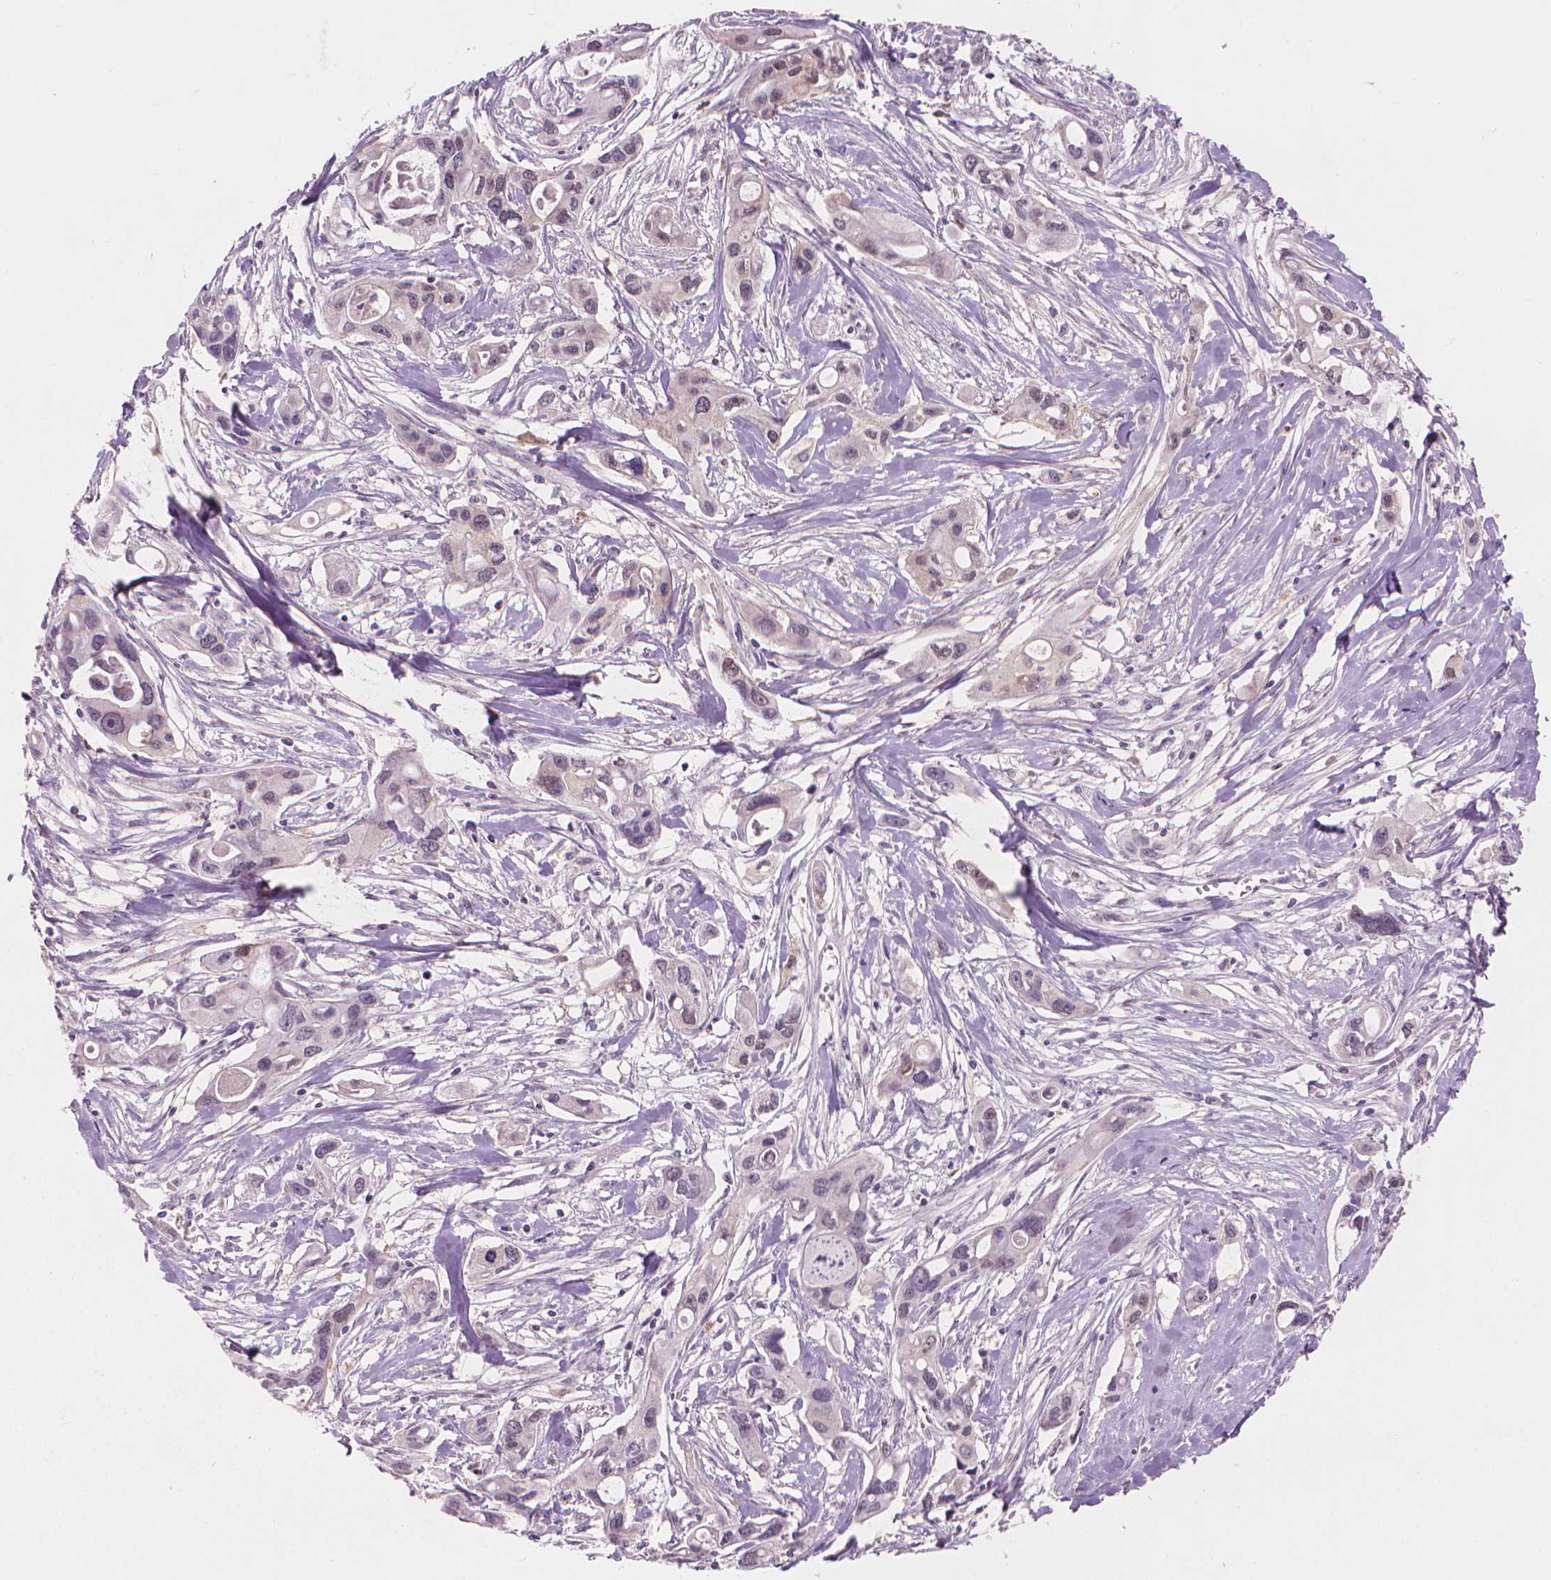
{"staining": {"intensity": "negative", "quantity": "none", "location": "none"}, "tissue": "pancreatic cancer", "cell_type": "Tumor cells", "image_type": "cancer", "snomed": [{"axis": "morphology", "description": "Adenocarcinoma, NOS"}, {"axis": "topography", "description": "Pancreas"}], "caption": "This is an immunohistochemistry (IHC) image of human pancreatic cancer (adenocarcinoma). There is no staining in tumor cells.", "gene": "ENO2", "patient": {"sex": "male", "age": 60}}